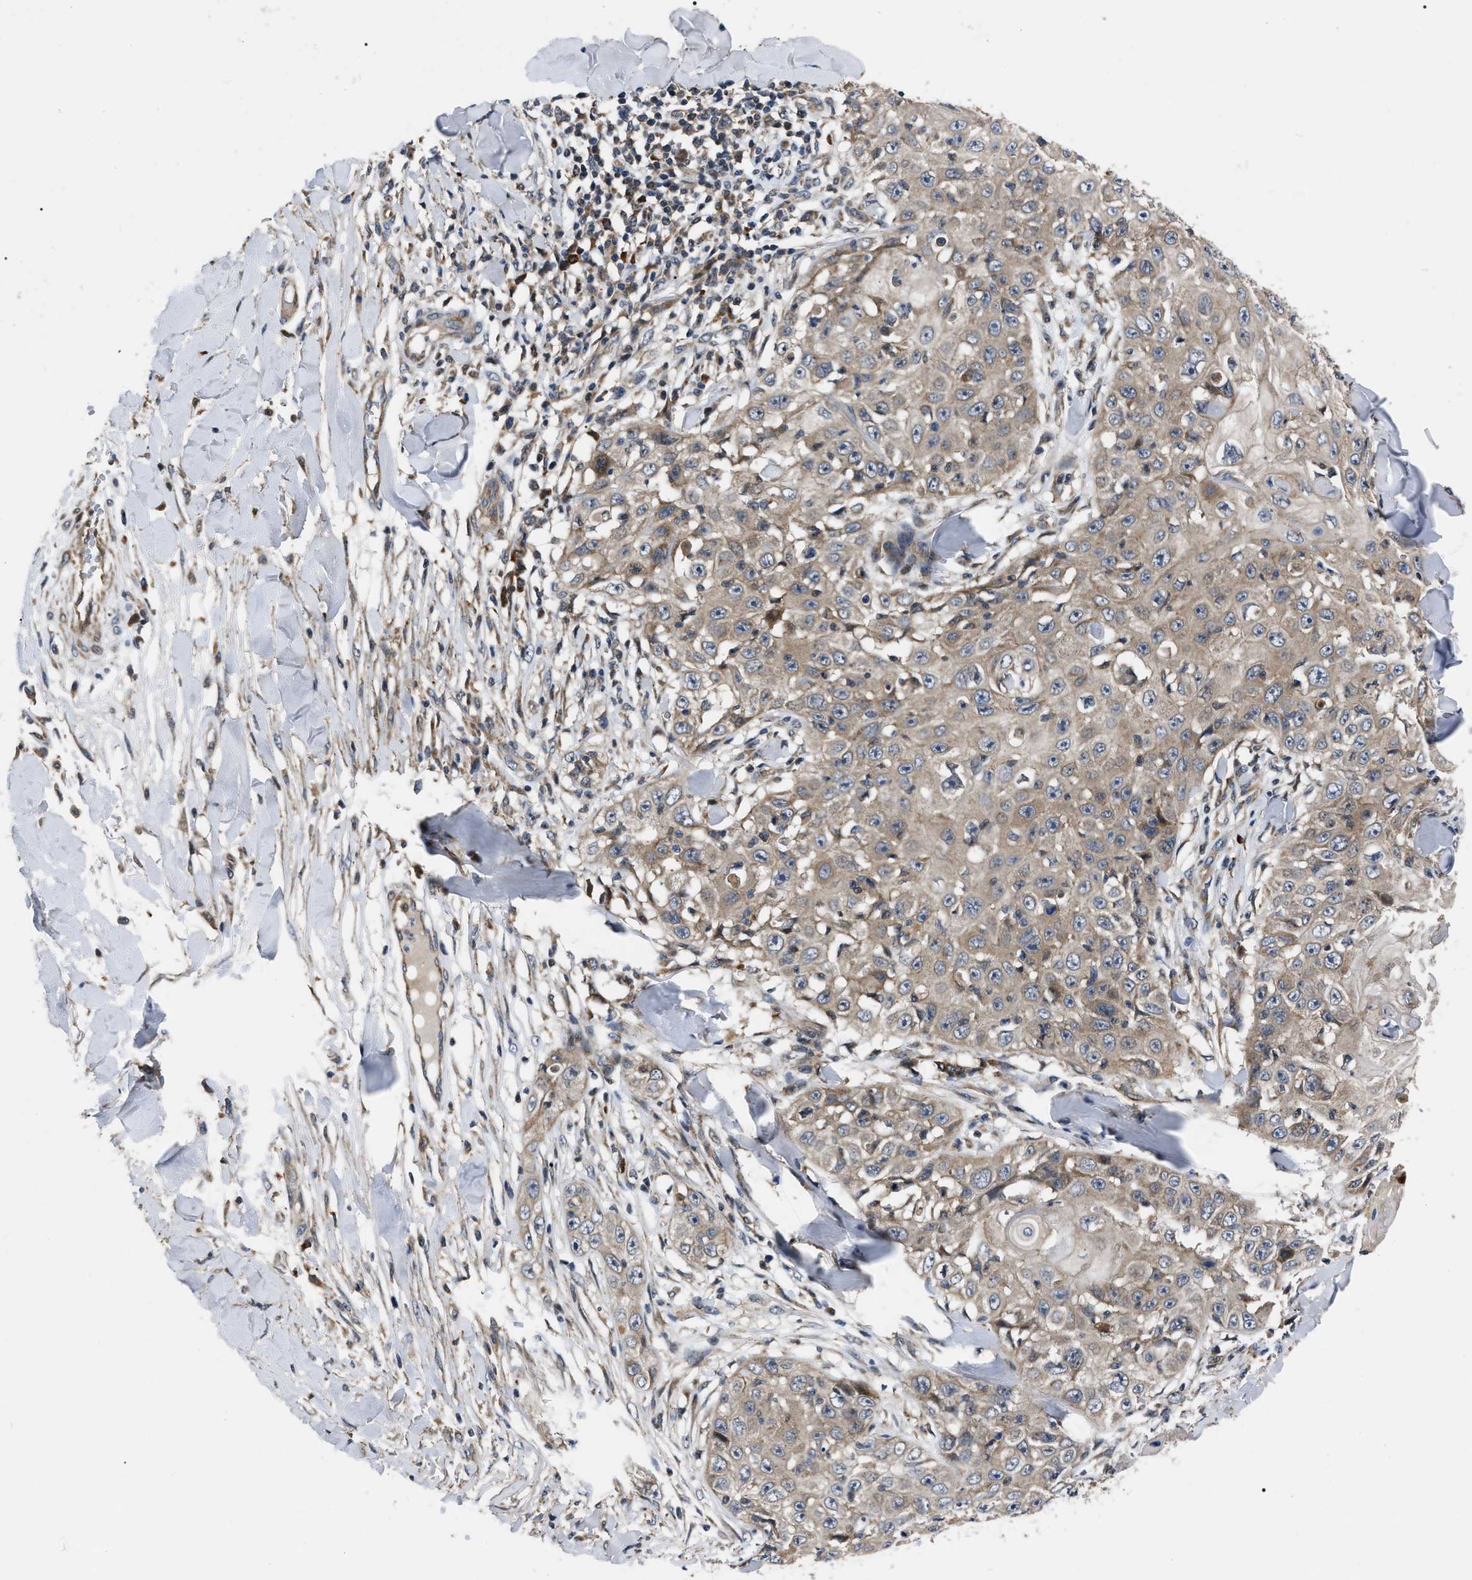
{"staining": {"intensity": "weak", "quantity": ">75%", "location": "cytoplasmic/membranous"}, "tissue": "skin cancer", "cell_type": "Tumor cells", "image_type": "cancer", "snomed": [{"axis": "morphology", "description": "Squamous cell carcinoma, NOS"}, {"axis": "topography", "description": "Skin"}], "caption": "Immunohistochemistry (IHC) histopathology image of neoplastic tissue: human skin squamous cell carcinoma stained using immunohistochemistry (IHC) exhibits low levels of weak protein expression localized specifically in the cytoplasmic/membranous of tumor cells, appearing as a cytoplasmic/membranous brown color.", "gene": "PPWD1", "patient": {"sex": "male", "age": 86}}